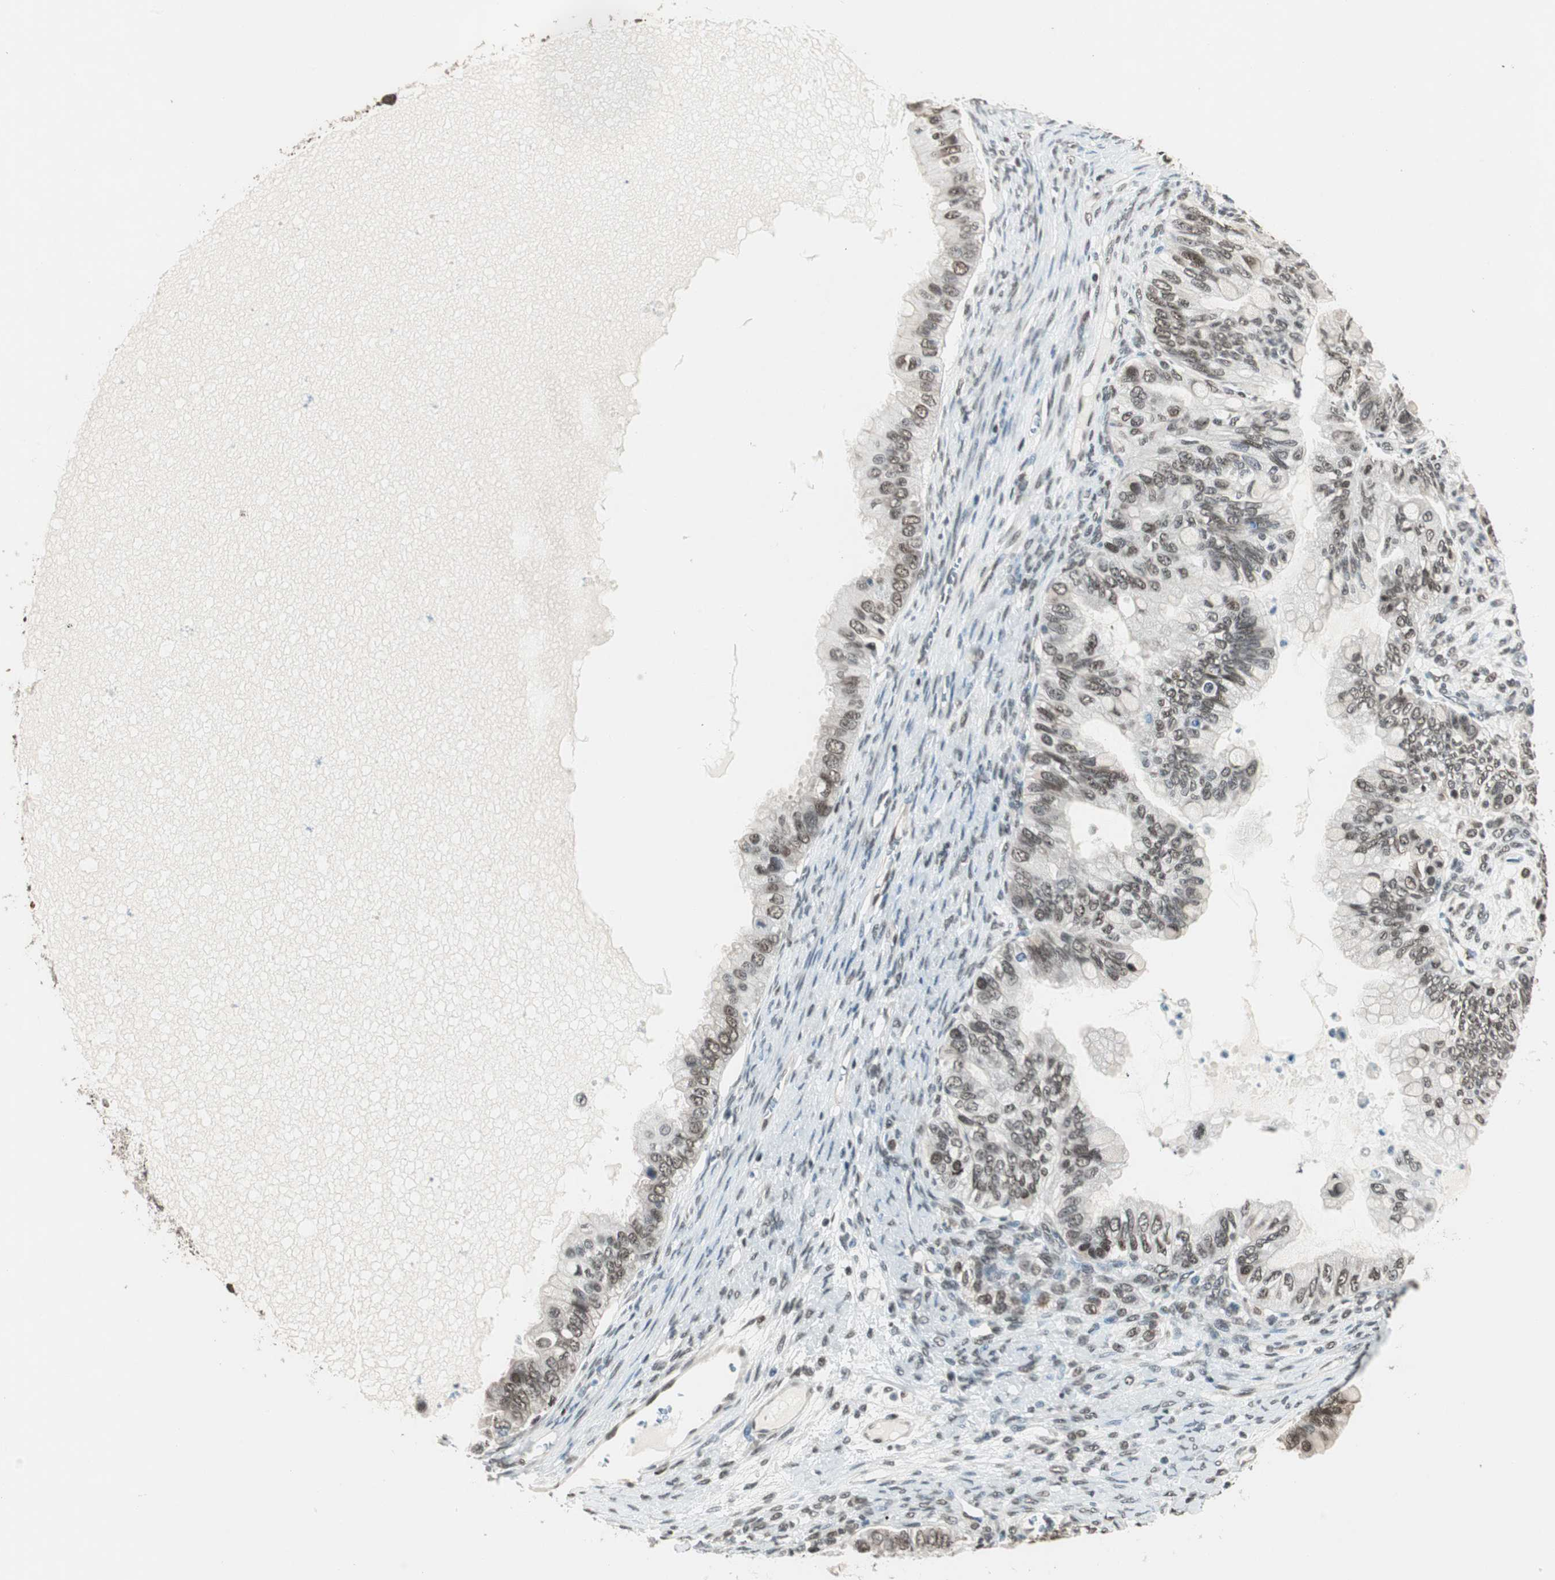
{"staining": {"intensity": "moderate", "quantity": ">75%", "location": "cytoplasmic/membranous,nuclear"}, "tissue": "ovarian cancer", "cell_type": "Tumor cells", "image_type": "cancer", "snomed": [{"axis": "morphology", "description": "Cystadenocarcinoma, mucinous, NOS"}, {"axis": "topography", "description": "Ovary"}], "caption": "There is medium levels of moderate cytoplasmic/membranous and nuclear expression in tumor cells of ovarian cancer, as demonstrated by immunohistochemical staining (brown color).", "gene": "ZBTB17", "patient": {"sex": "female", "age": 80}}